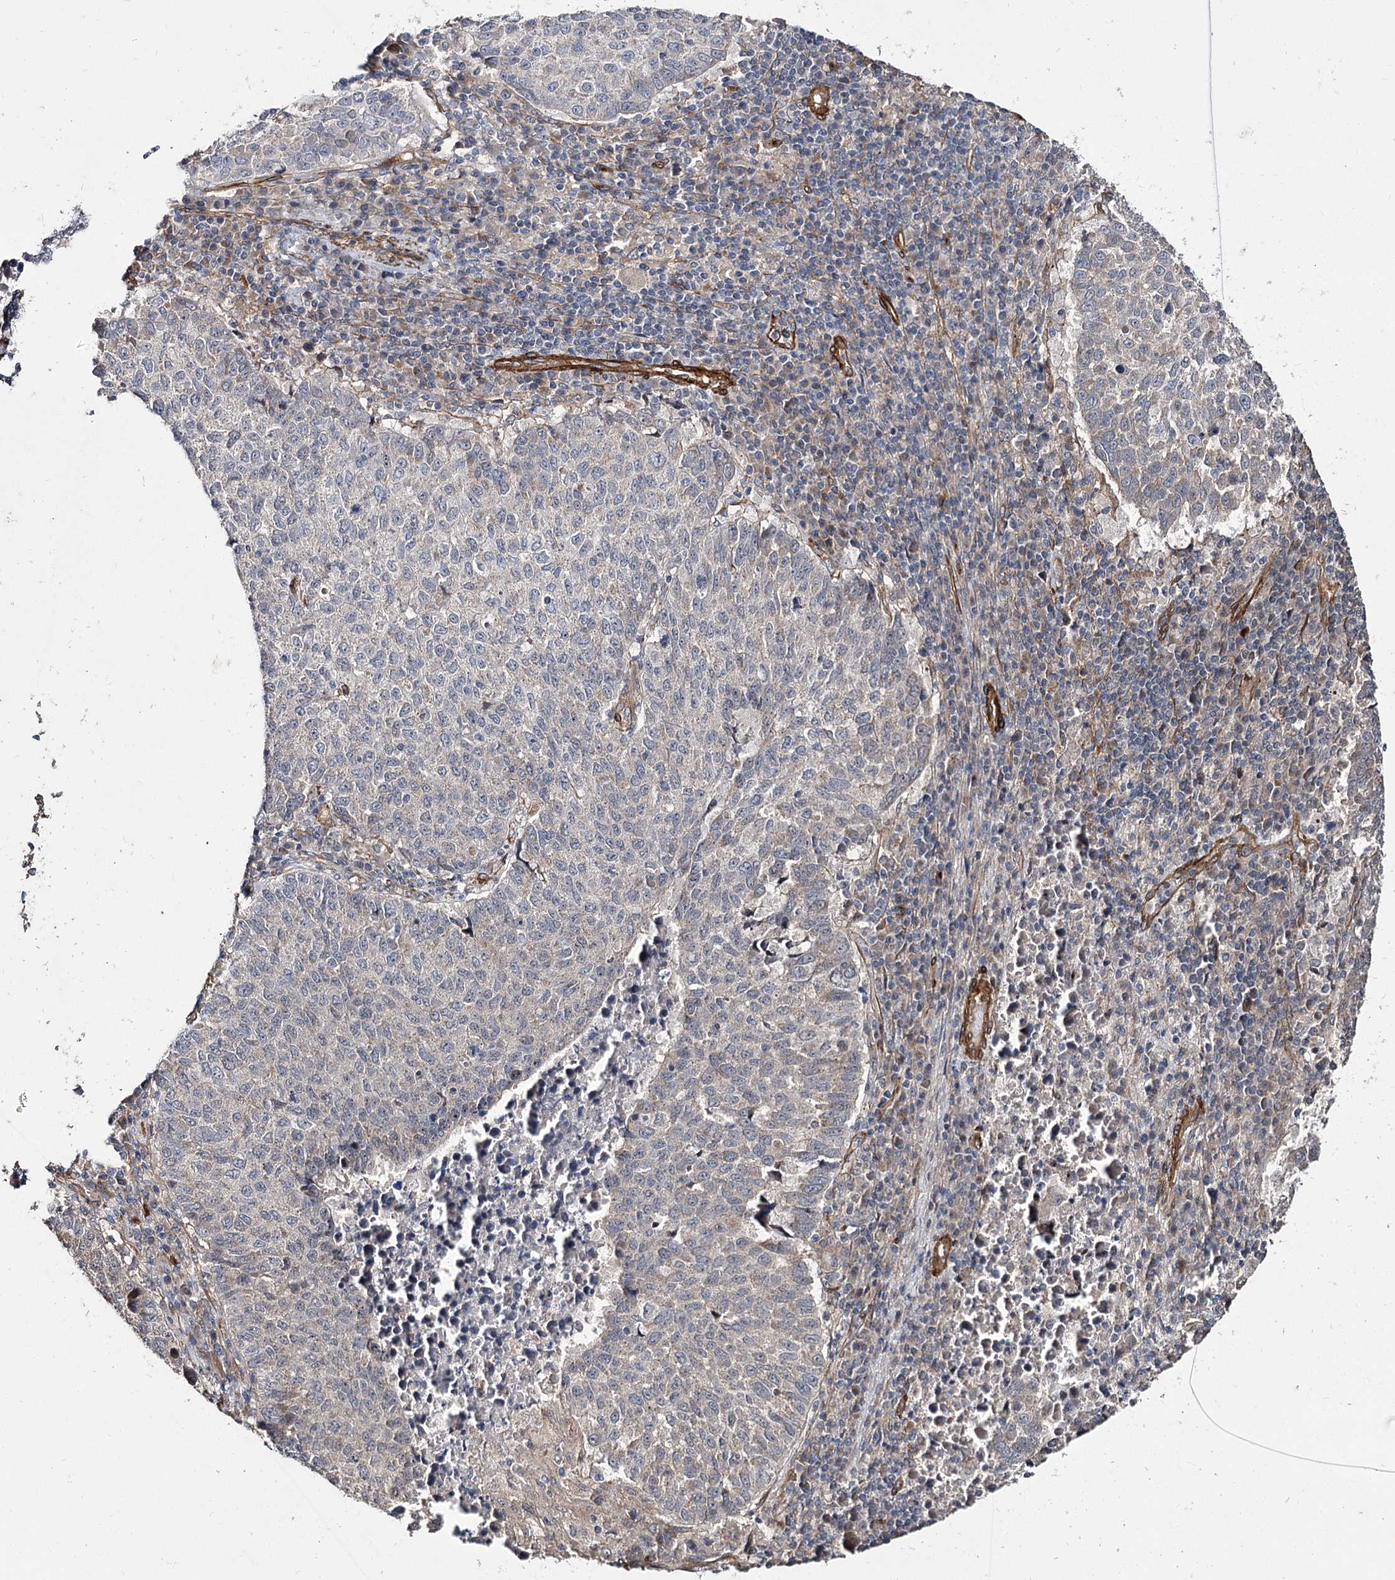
{"staining": {"intensity": "weak", "quantity": "<25%", "location": "cytoplasmic/membranous"}, "tissue": "lung cancer", "cell_type": "Tumor cells", "image_type": "cancer", "snomed": [{"axis": "morphology", "description": "Squamous cell carcinoma, NOS"}, {"axis": "topography", "description": "Lung"}], "caption": "Protein analysis of lung squamous cell carcinoma displays no significant expression in tumor cells.", "gene": "MYO1C", "patient": {"sex": "male", "age": 73}}